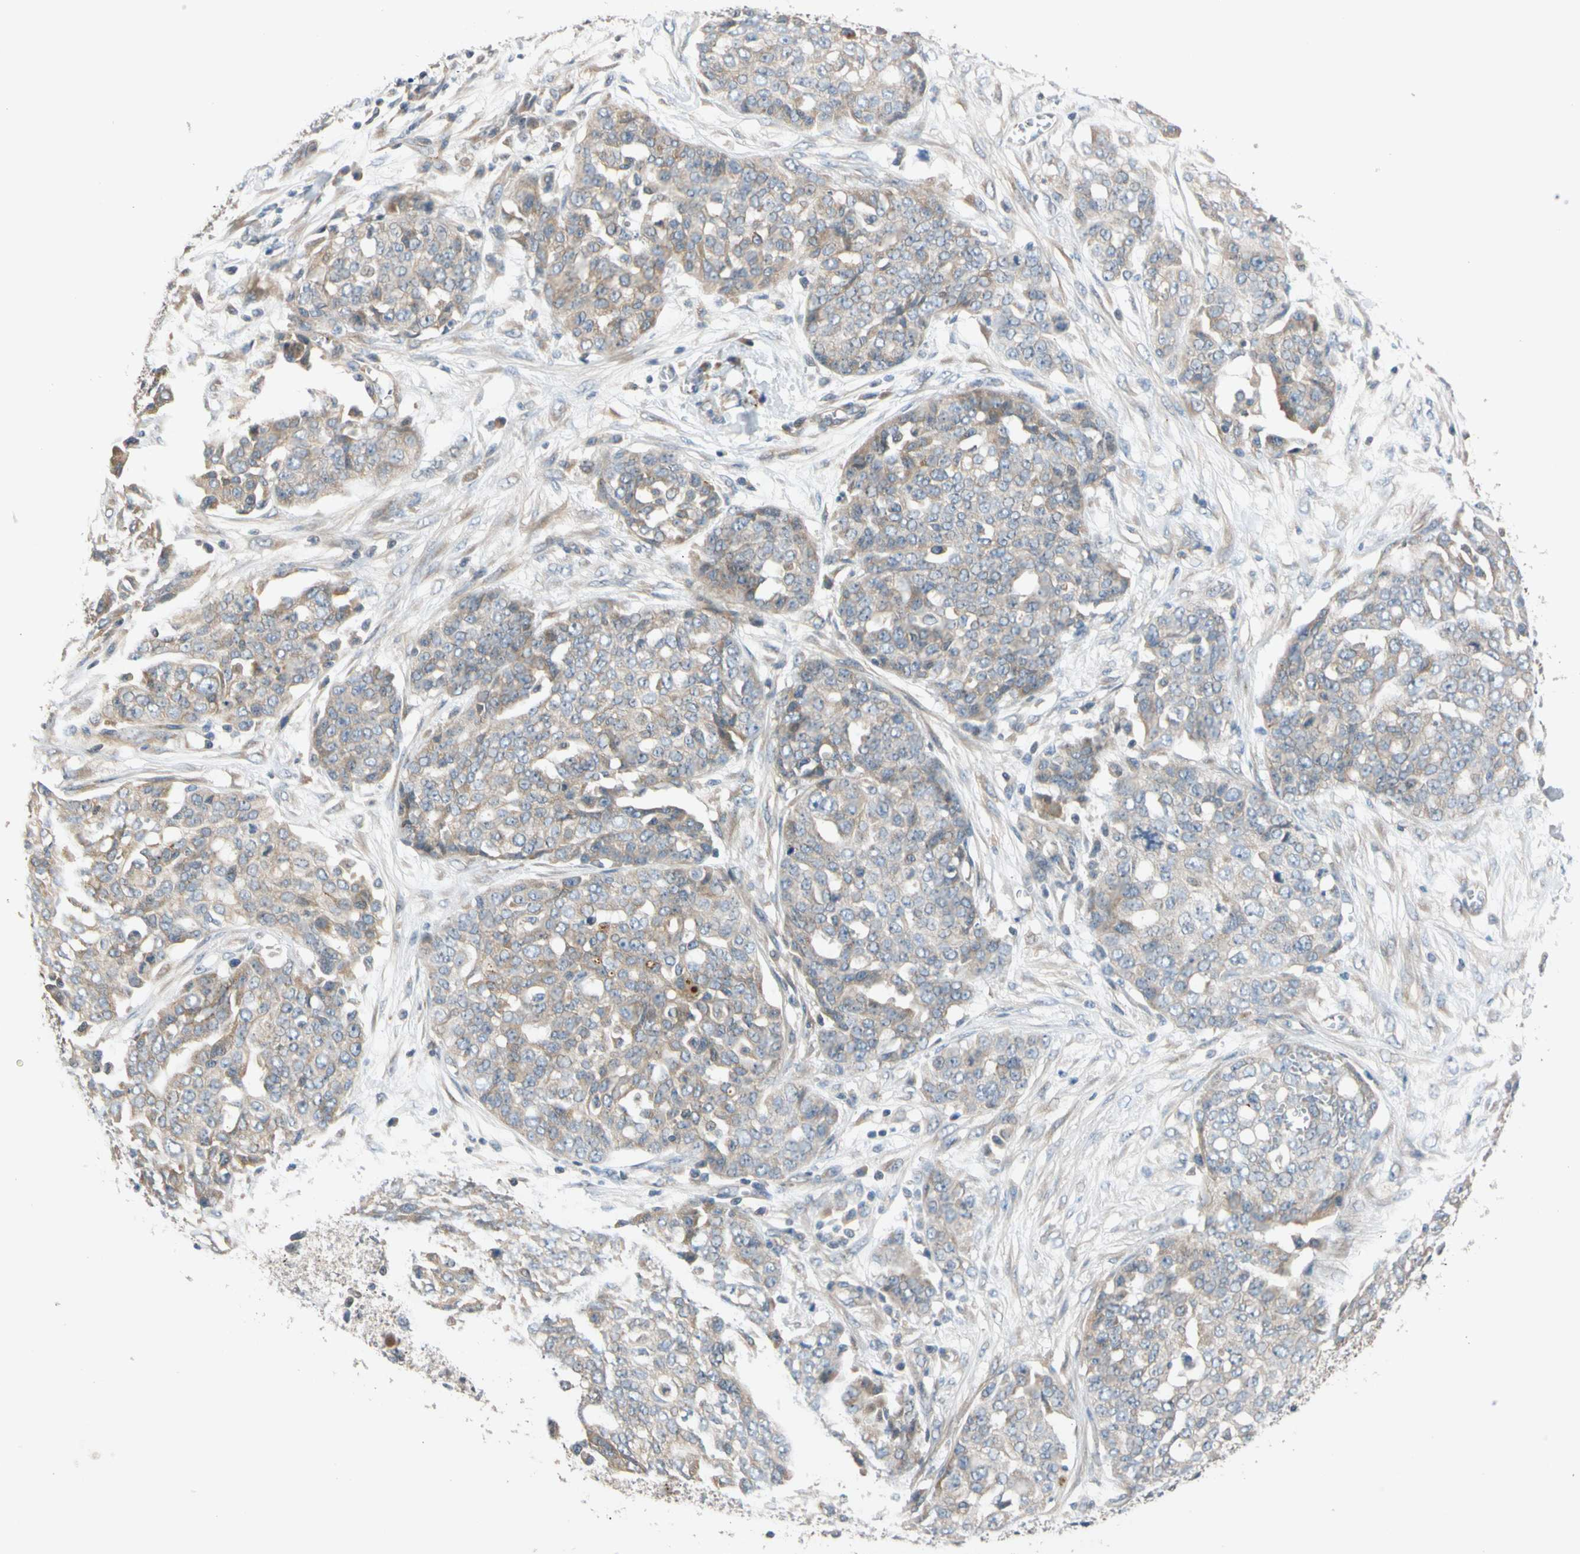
{"staining": {"intensity": "weak", "quantity": "25%-75%", "location": "cytoplasmic/membranous"}, "tissue": "ovarian cancer", "cell_type": "Tumor cells", "image_type": "cancer", "snomed": [{"axis": "morphology", "description": "Cystadenocarcinoma, serous, NOS"}, {"axis": "topography", "description": "Soft tissue"}, {"axis": "topography", "description": "Ovary"}], "caption": "This photomicrograph demonstrates IHC staining of human ovarian cancer (serous cystadenocarcinoma), with low weak cytoplasmic/membranous staining in about 25%-75% of tumor cells.", "gene": "CNST", "patient": {"sex": "female", "age": 57}}